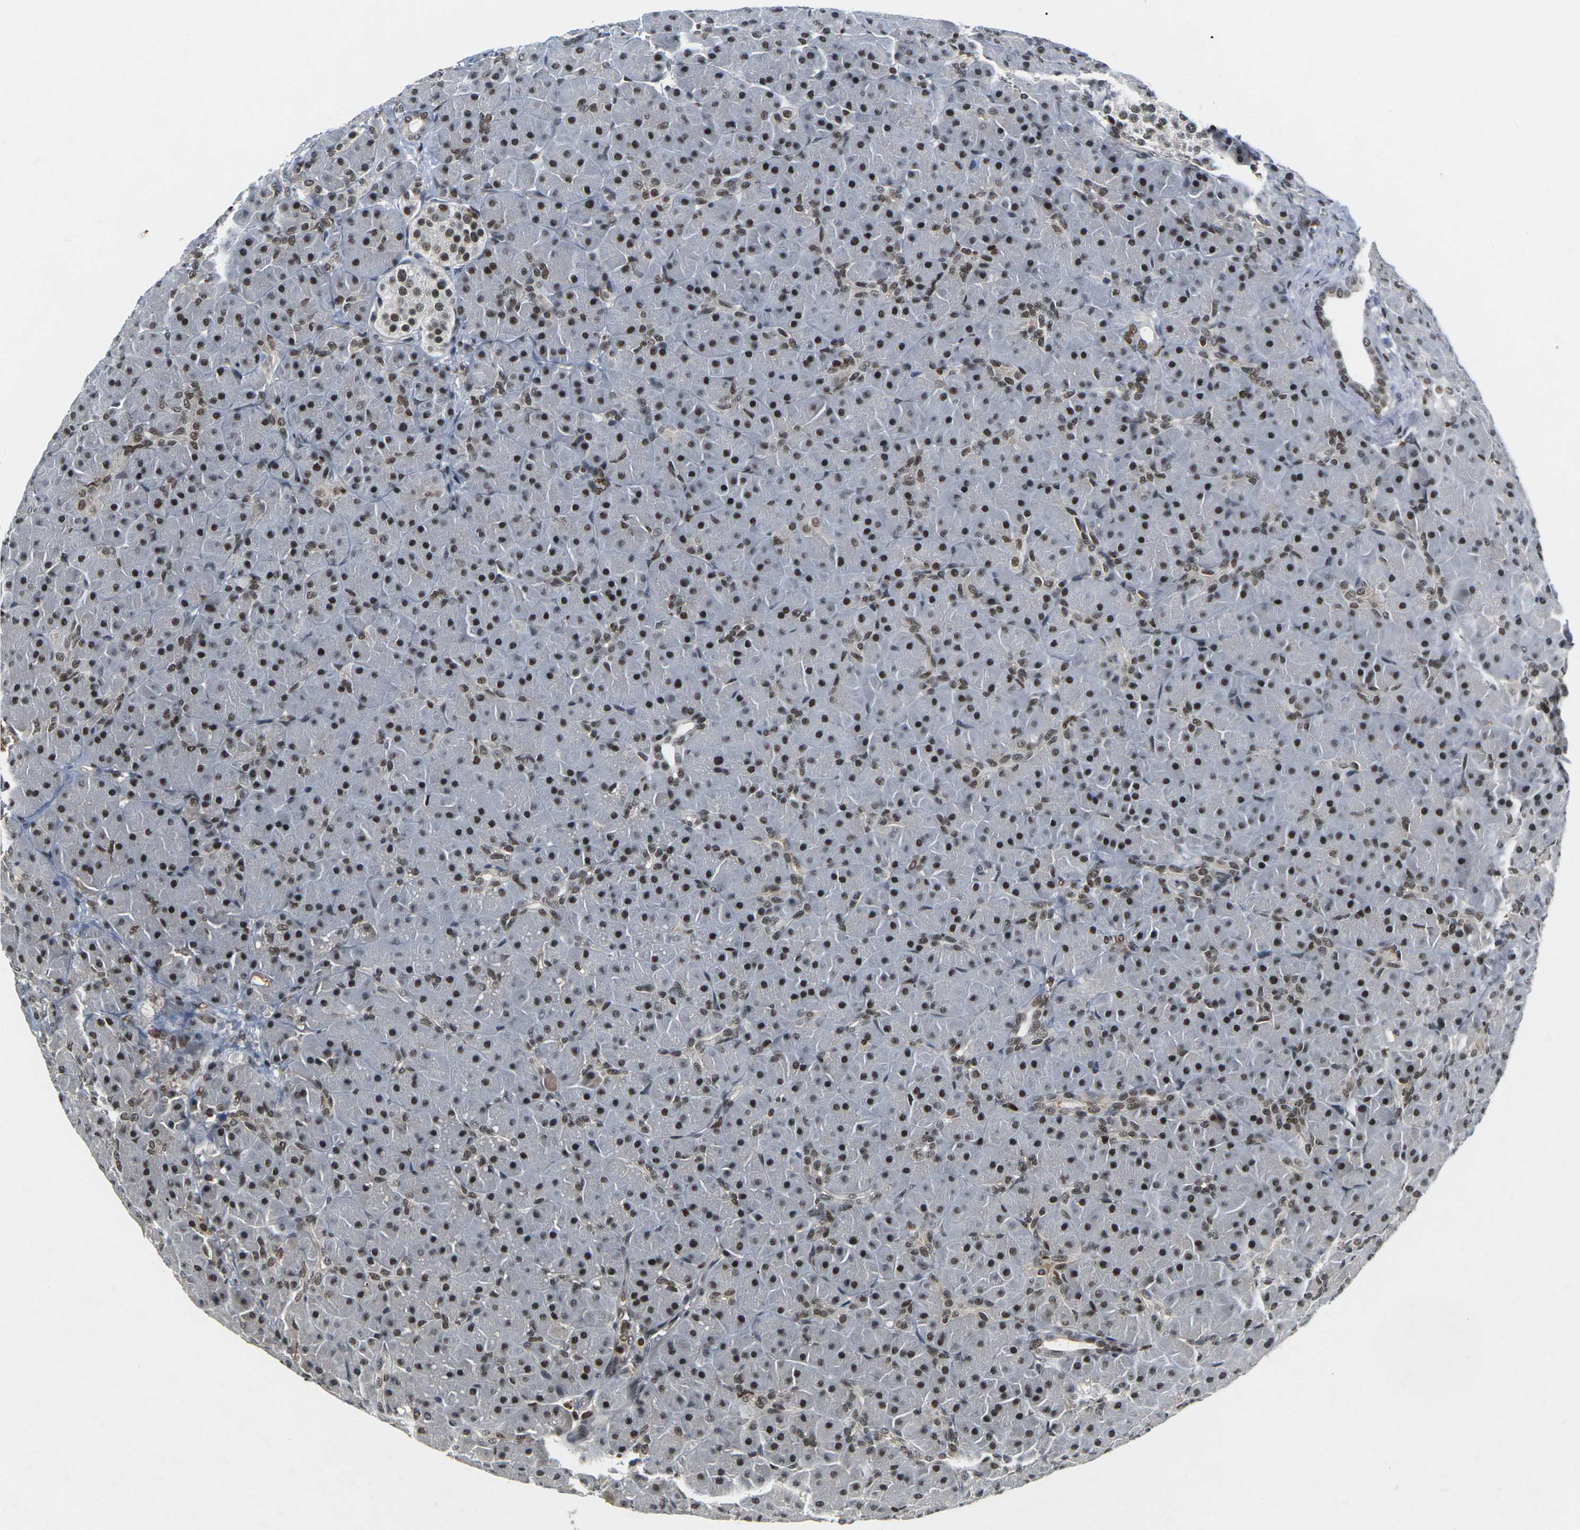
{"staining": {"intensity": "strong", "quantity": ">75%", "location": "nuclear"}, "tissue": "pancreas", "cell_type": "Exocrine glandular cells", "image_type": "normal", "snomed": [{"axis": "morphology", "description": "Normal tissue, NOS"}, {"axis": "topography", "description": "Pancreas"}], "caption": "Immunohistochemistry (IHC) staining of benign pancreas, which shows high levels of strong nuclear staining in approximately >75% of exocrine glandular cells indicating strong nuclear protein staining. The staining was performed using DAB (brown) for protein detection and nuclei were counterstained in hematoxylin (blue).", "gene": "NELFA", "patient": {"sex": "male", "age": 66}}